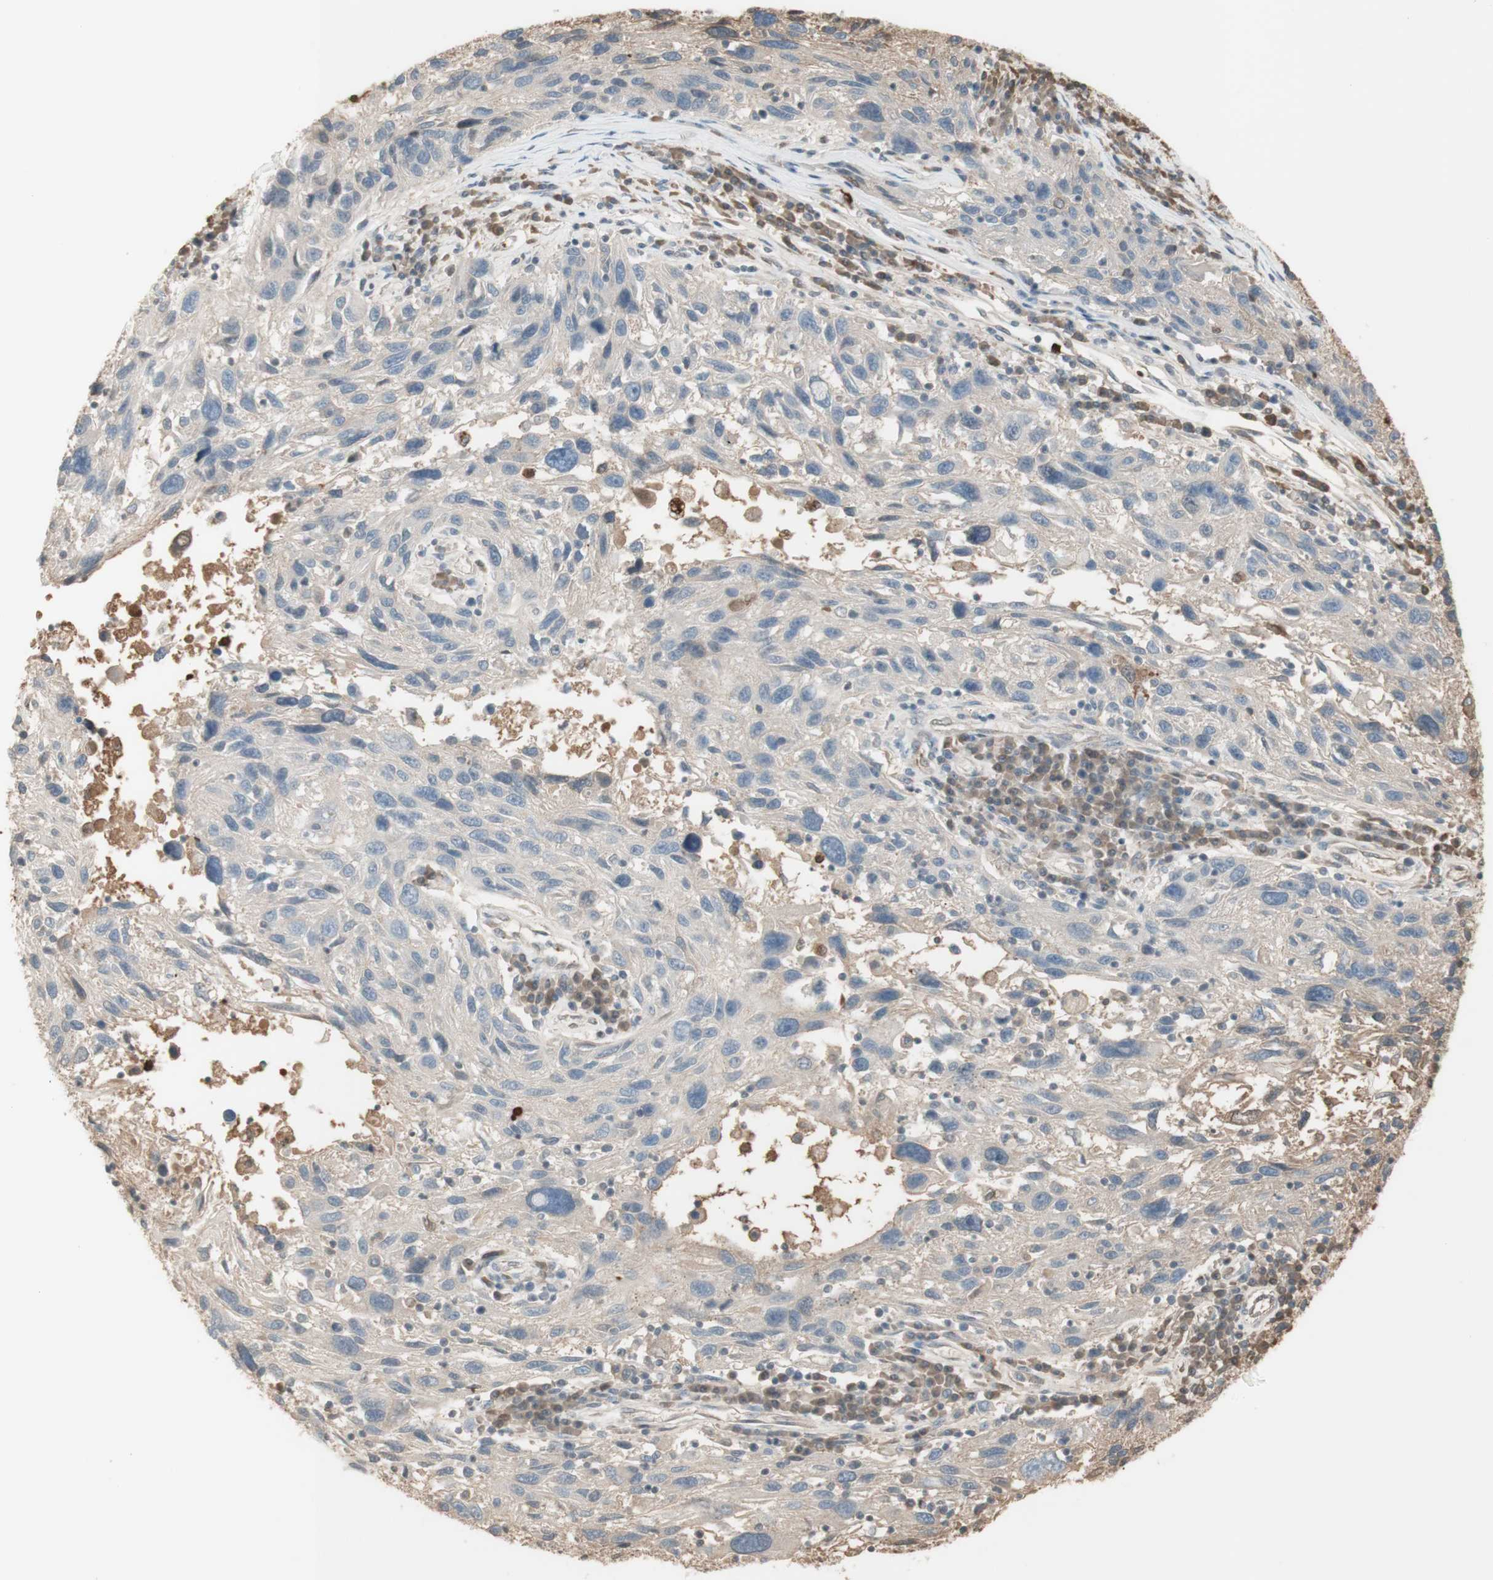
{"staining": {"intensity": "weak", "quantity": "<25%", "location": "cytoplasmic/membranous"}, "tissue": "melanoma", "cell_type": "Tumor cells", "image_type": "cancer", "snomed": [{"axis": "morphology", "description": "Malignant melanoma, NOS"}, {"axis": "topography", "description": "Skin"}], "caption": "Immunohistochemical staining of malignant melanoma shows no significant staining in tumor cells. (DAB (3,3'-diaminobenzidine) IHC with hematoxylin counter stain).", "gene": "NID1", "patient": {"sex": "male", "age": 53}}